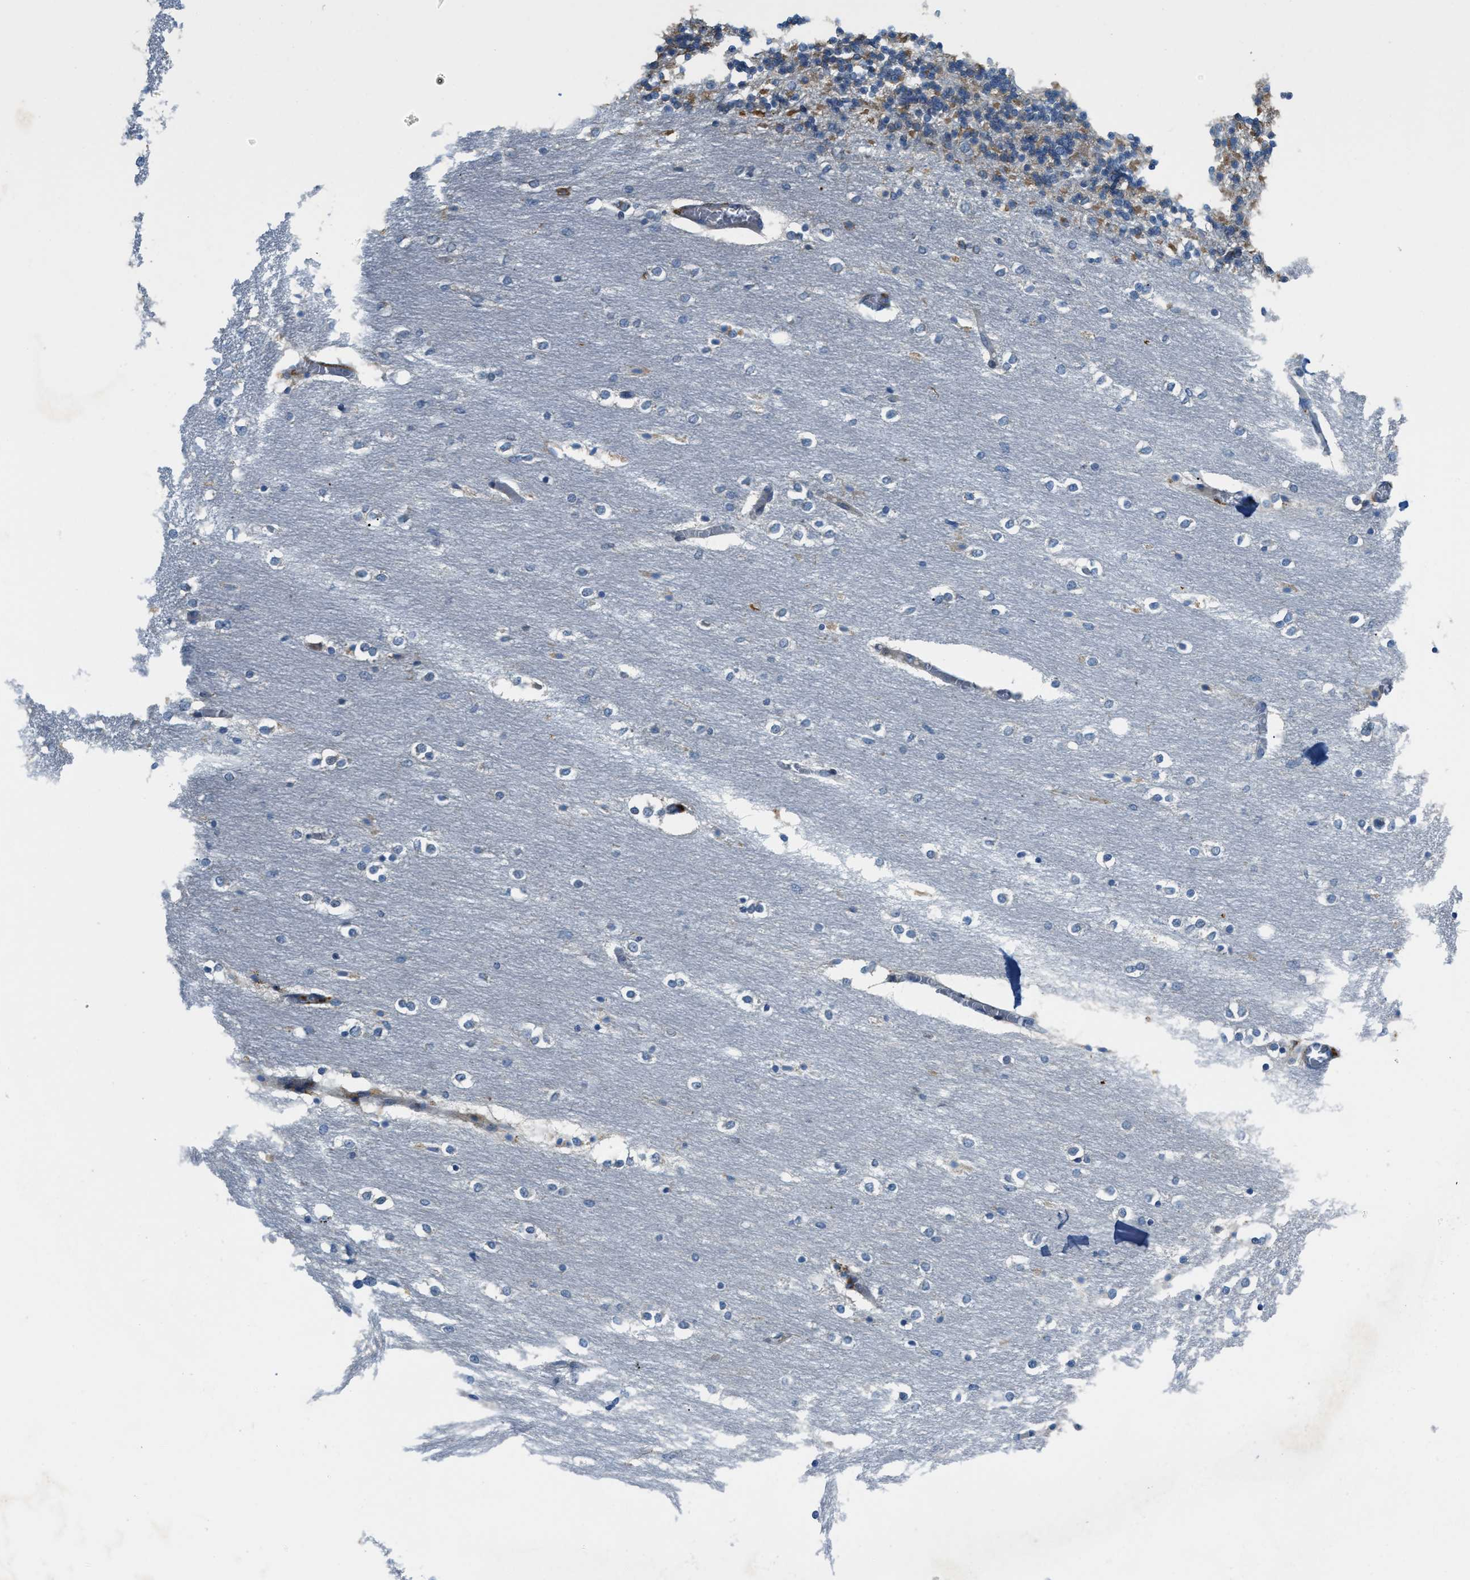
{"staining": {"intensity": "moderate", "quantity": "<25%", "location": "cytoplasmic/membranous"}, "tissue": "cerebellum", "cell_type": "Cells in granular layer", "image_type": "normal", "snomed": [{"axis": "morphology", "description": "Normal tissue, NOS"}, {"axis": "topography", "description": "Cerebellum"}], "caption": "Immunohistochemical staining of normal human cerebellum exhibits <25% levels of moderate cytoplasmic/membranous protein positivity in about <25% of cells in granular layer. Using DAB (brown) and hematoxylin (blue) stains, captured at high magnification using brightfield microscopy.", "gene": "KLHDC10", "patient": {"sex": "female", "age": 54}}